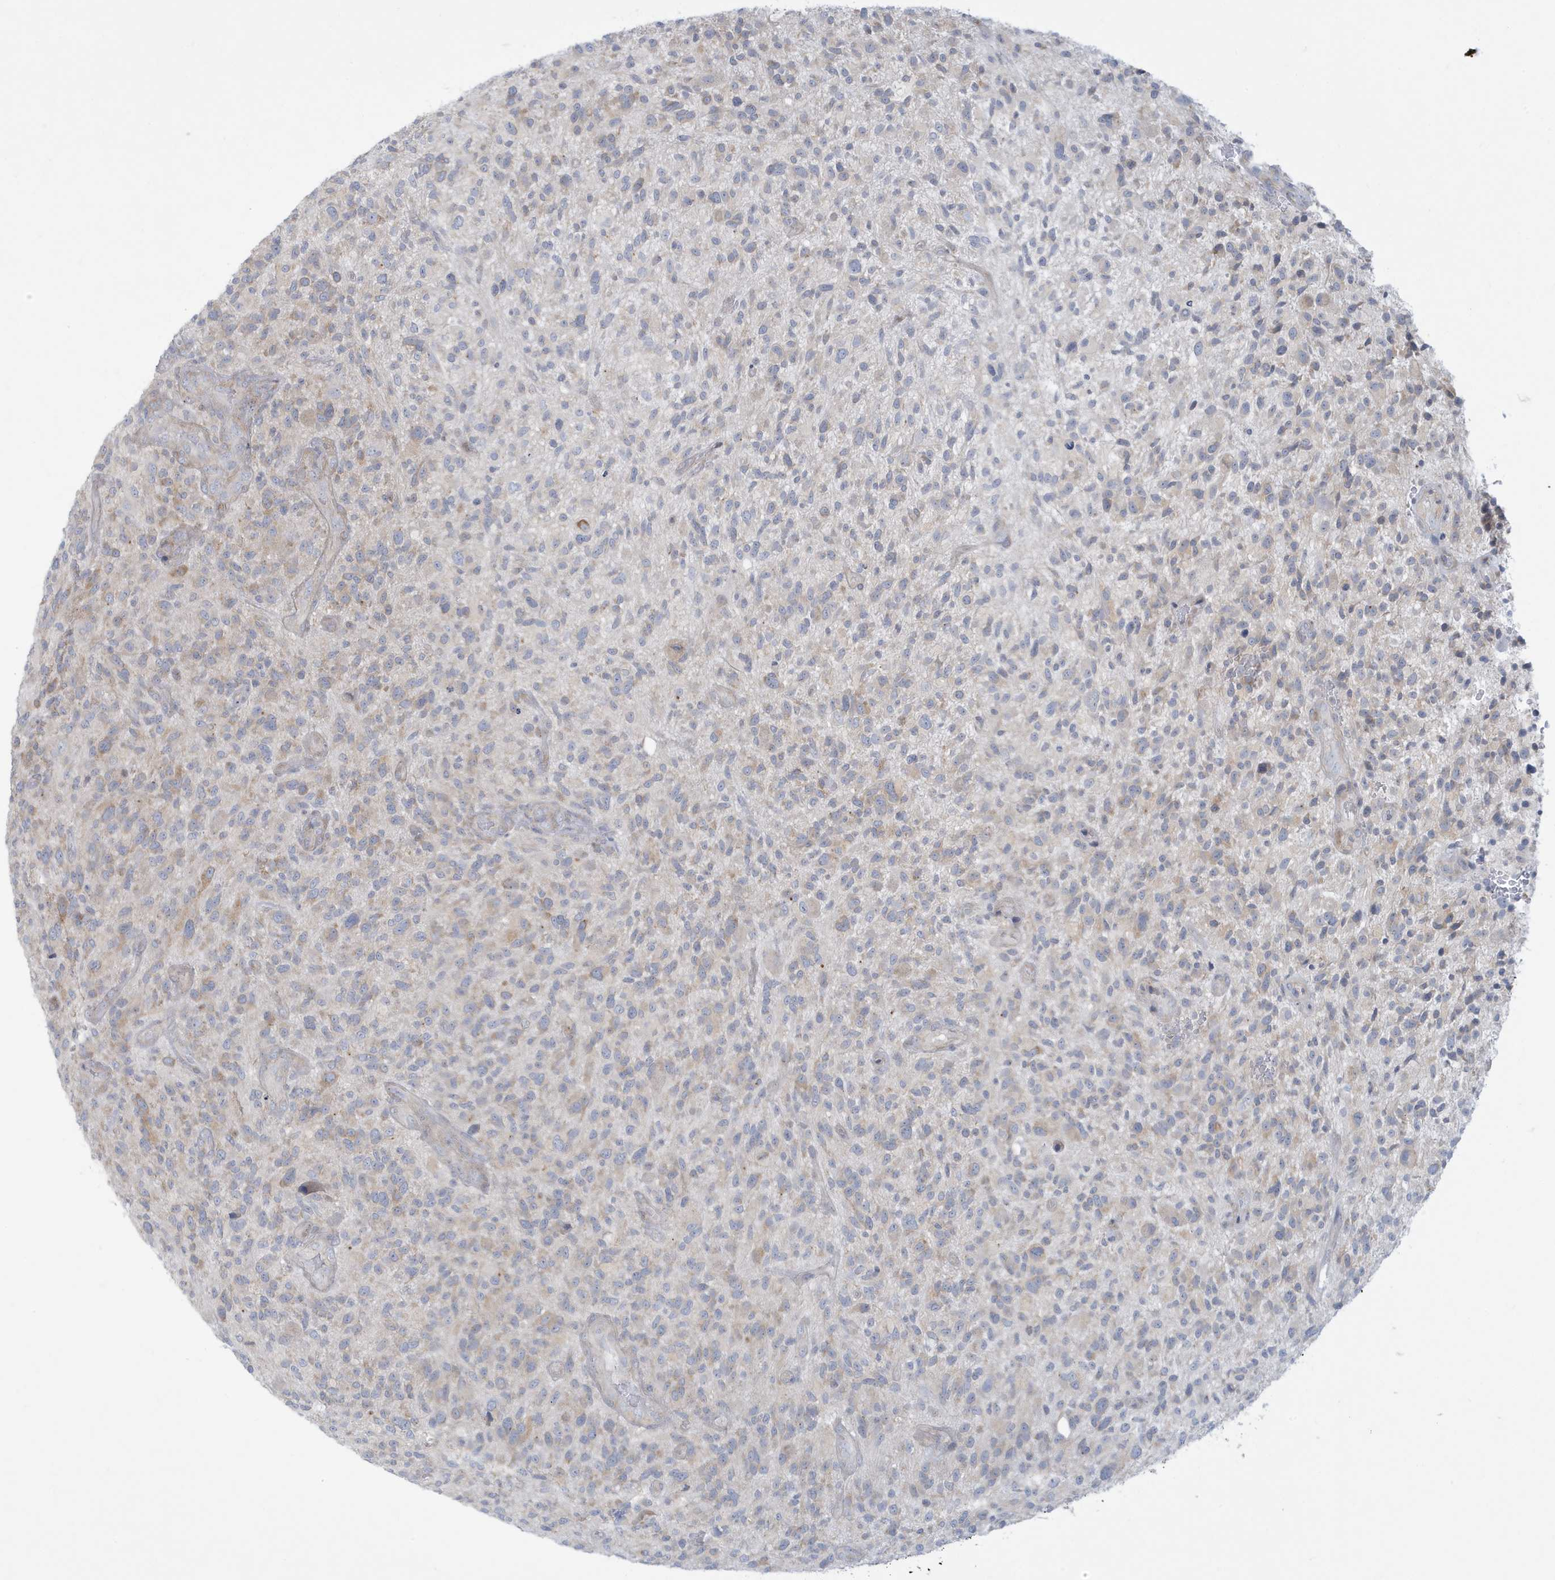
{"staining": {"intensity": "negative", "quantity": "none", "location": "none"}, "tissue": "glioma", "cell_type": "Tumor cells", "image_type": "cancer", "snomed": [{"axis": "morphology", "description": "Glioma, malignant, High grade"}, {"axis": "topography", "description": "Brain"}], "caption": "Micrograph shows no significant protein staining in tumor cells of glioma. The staining is performed using DAB (3,3'-diaminobenzidine) brown chromogen with nuclei counter-stained in using hematoxylin.", "gene": "SLAMF9", "patient": {"sex": "male", "age": 47}}